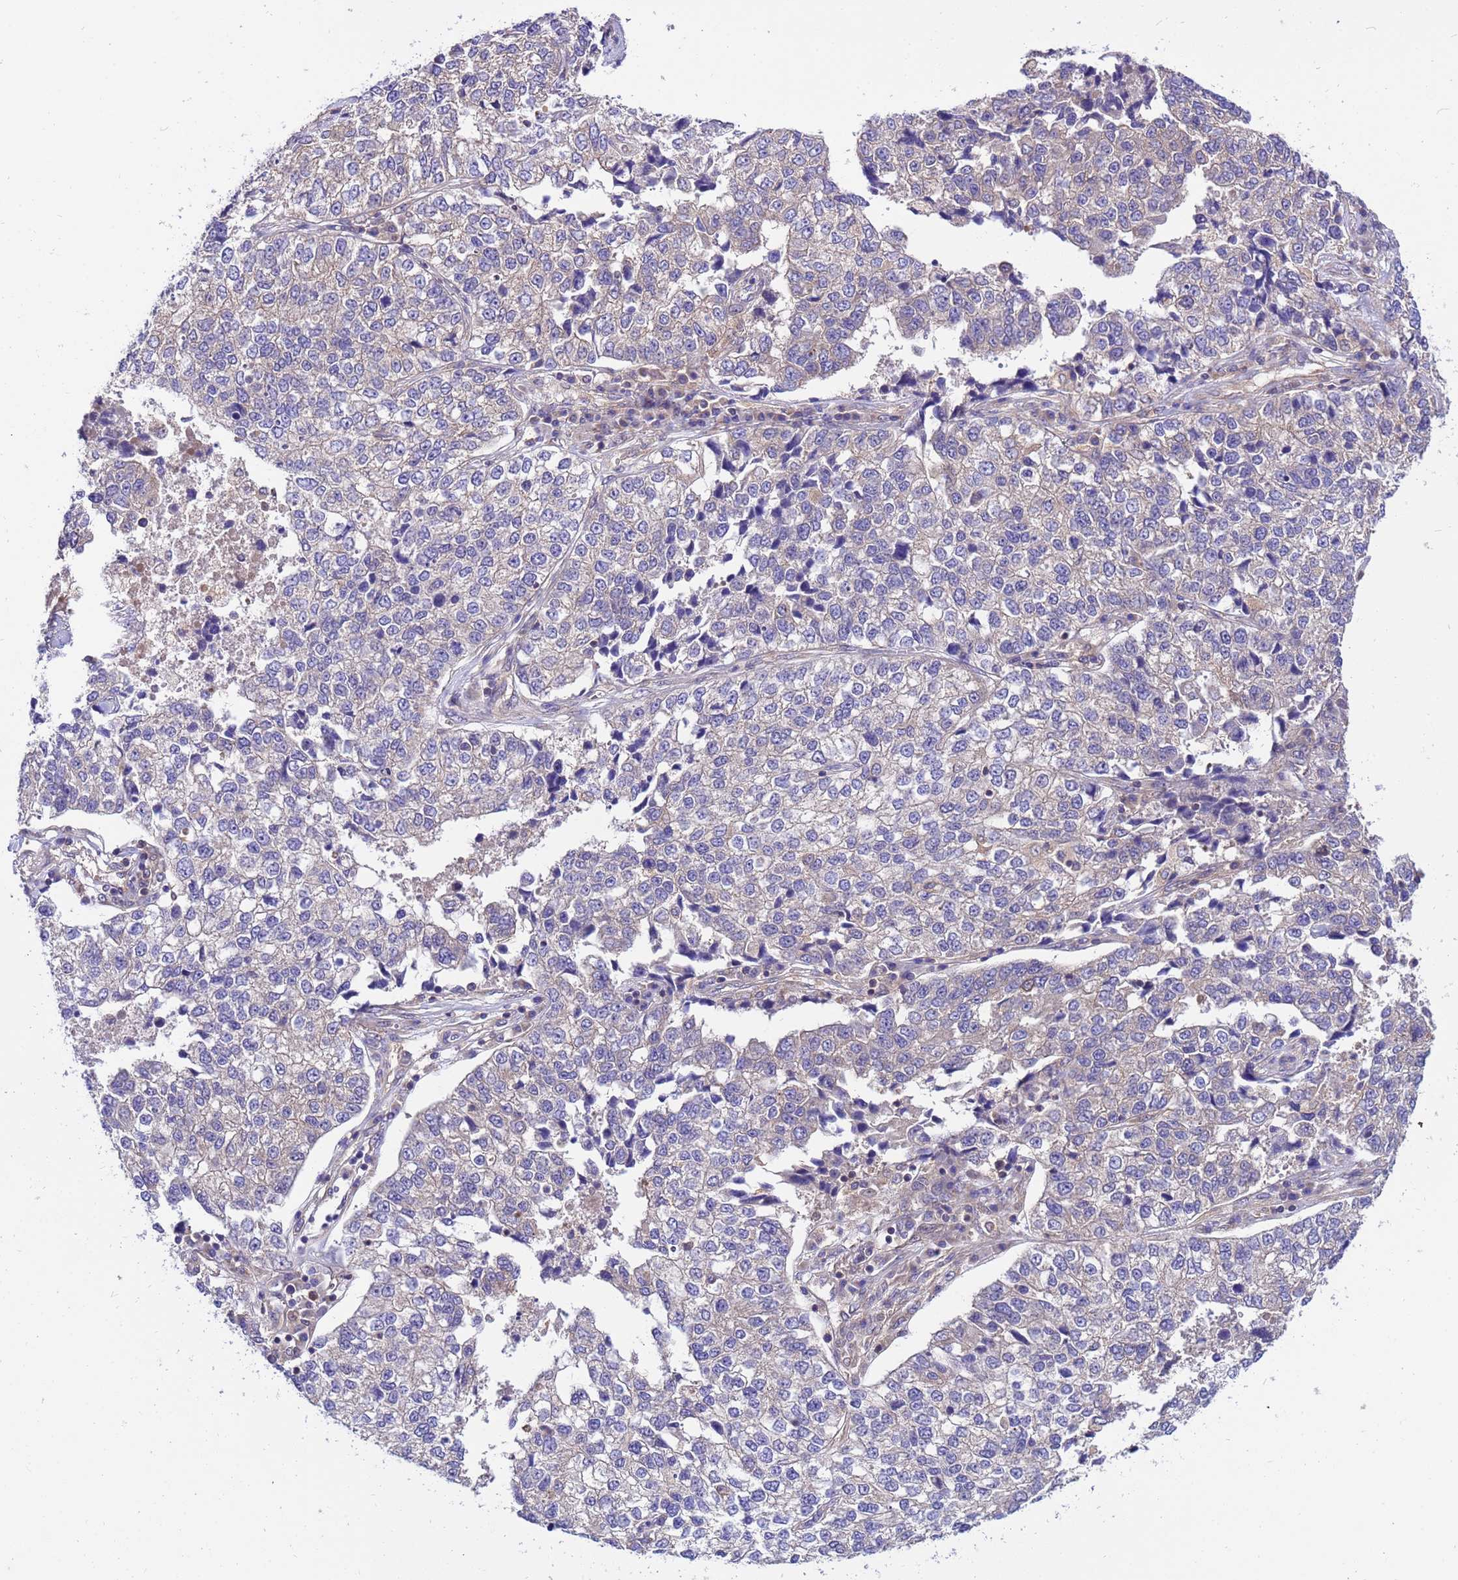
{"staining": {"intensity": "negative", "quantity": "none", "location": "none"}, "tissue": "lung cancer", "cell_type": "Tumor cells", "image_type": "cancer", "snomed": [{"axis": "morphology", "description": "Adenocarcinoma, NOS"}, {"axis": "topography", "description": "Lung"}], "caption": "DAB immunohistochemical staining of human adenocarcinoma (lung) reveals no significant staining in tumor cells. (Brightfield microscopy of DAB immunohistochemistry (IHC) at high magnification).", "gene": "GET3", "patient": {"sex": "male", "age": 49}}